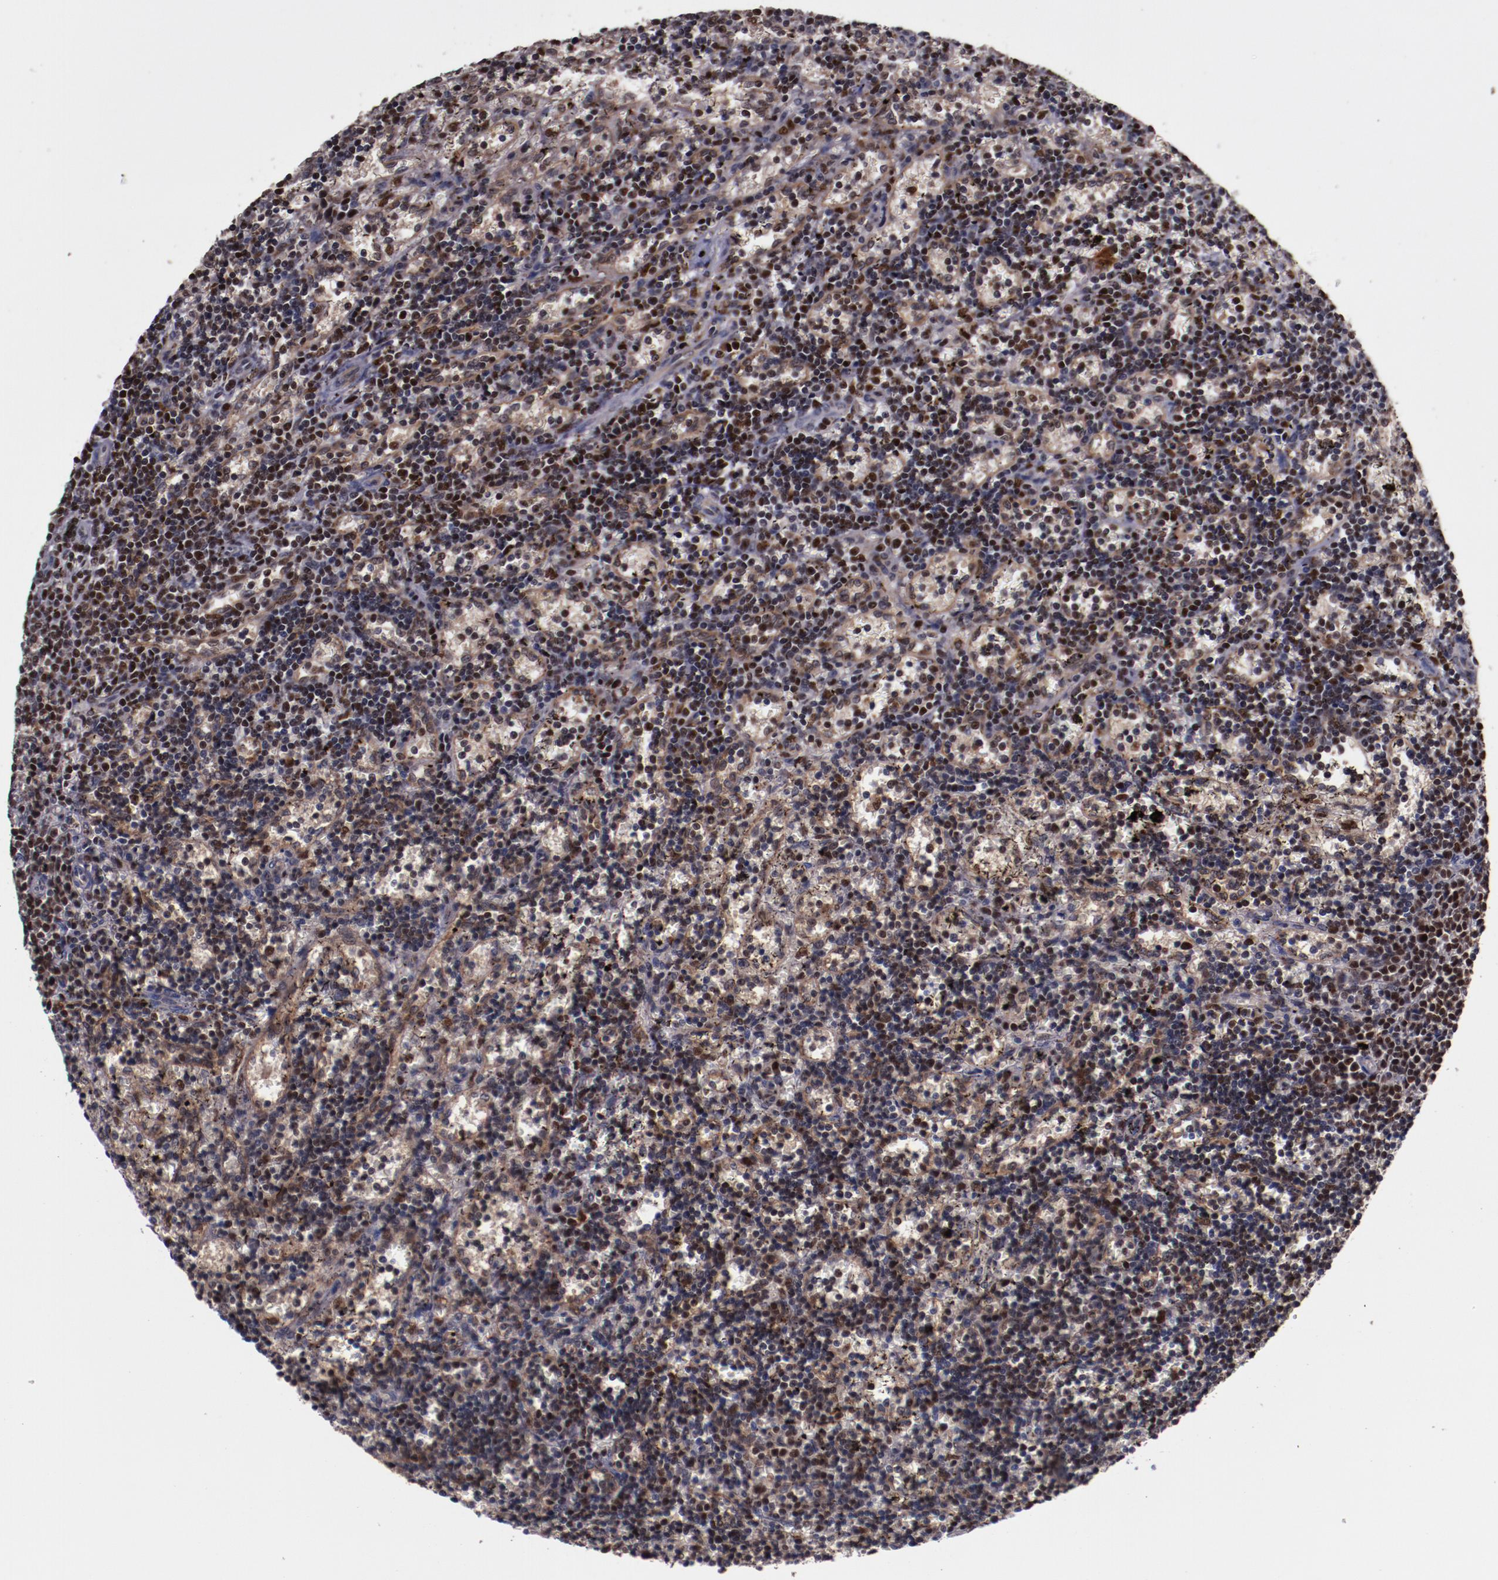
{"staining": {"intensity": "weak", "quantity": "<25%", "location": "nuclear"}, "tissue": "lymphoma", "cell_type": "Tumor cells", "image_type": "cancer", "snomed": [{"axis": "morphology", "description": "Malignant lymphoma, non-Hodgkin's type, Low grade"}, {"axis": "topography", "description": "Spleen"}], "caption": "Immunohistochemistry photomicrograph of neoplastic tissue: human low-grade malignant lymphoma, non-Hodgkin's type stained with DAB (3,3'-diaminobenzidine) exhibits no significant protein positivity in tumor cells.", "gene": "CHEK2", "patient": {"sex": "male", "age": 60}}